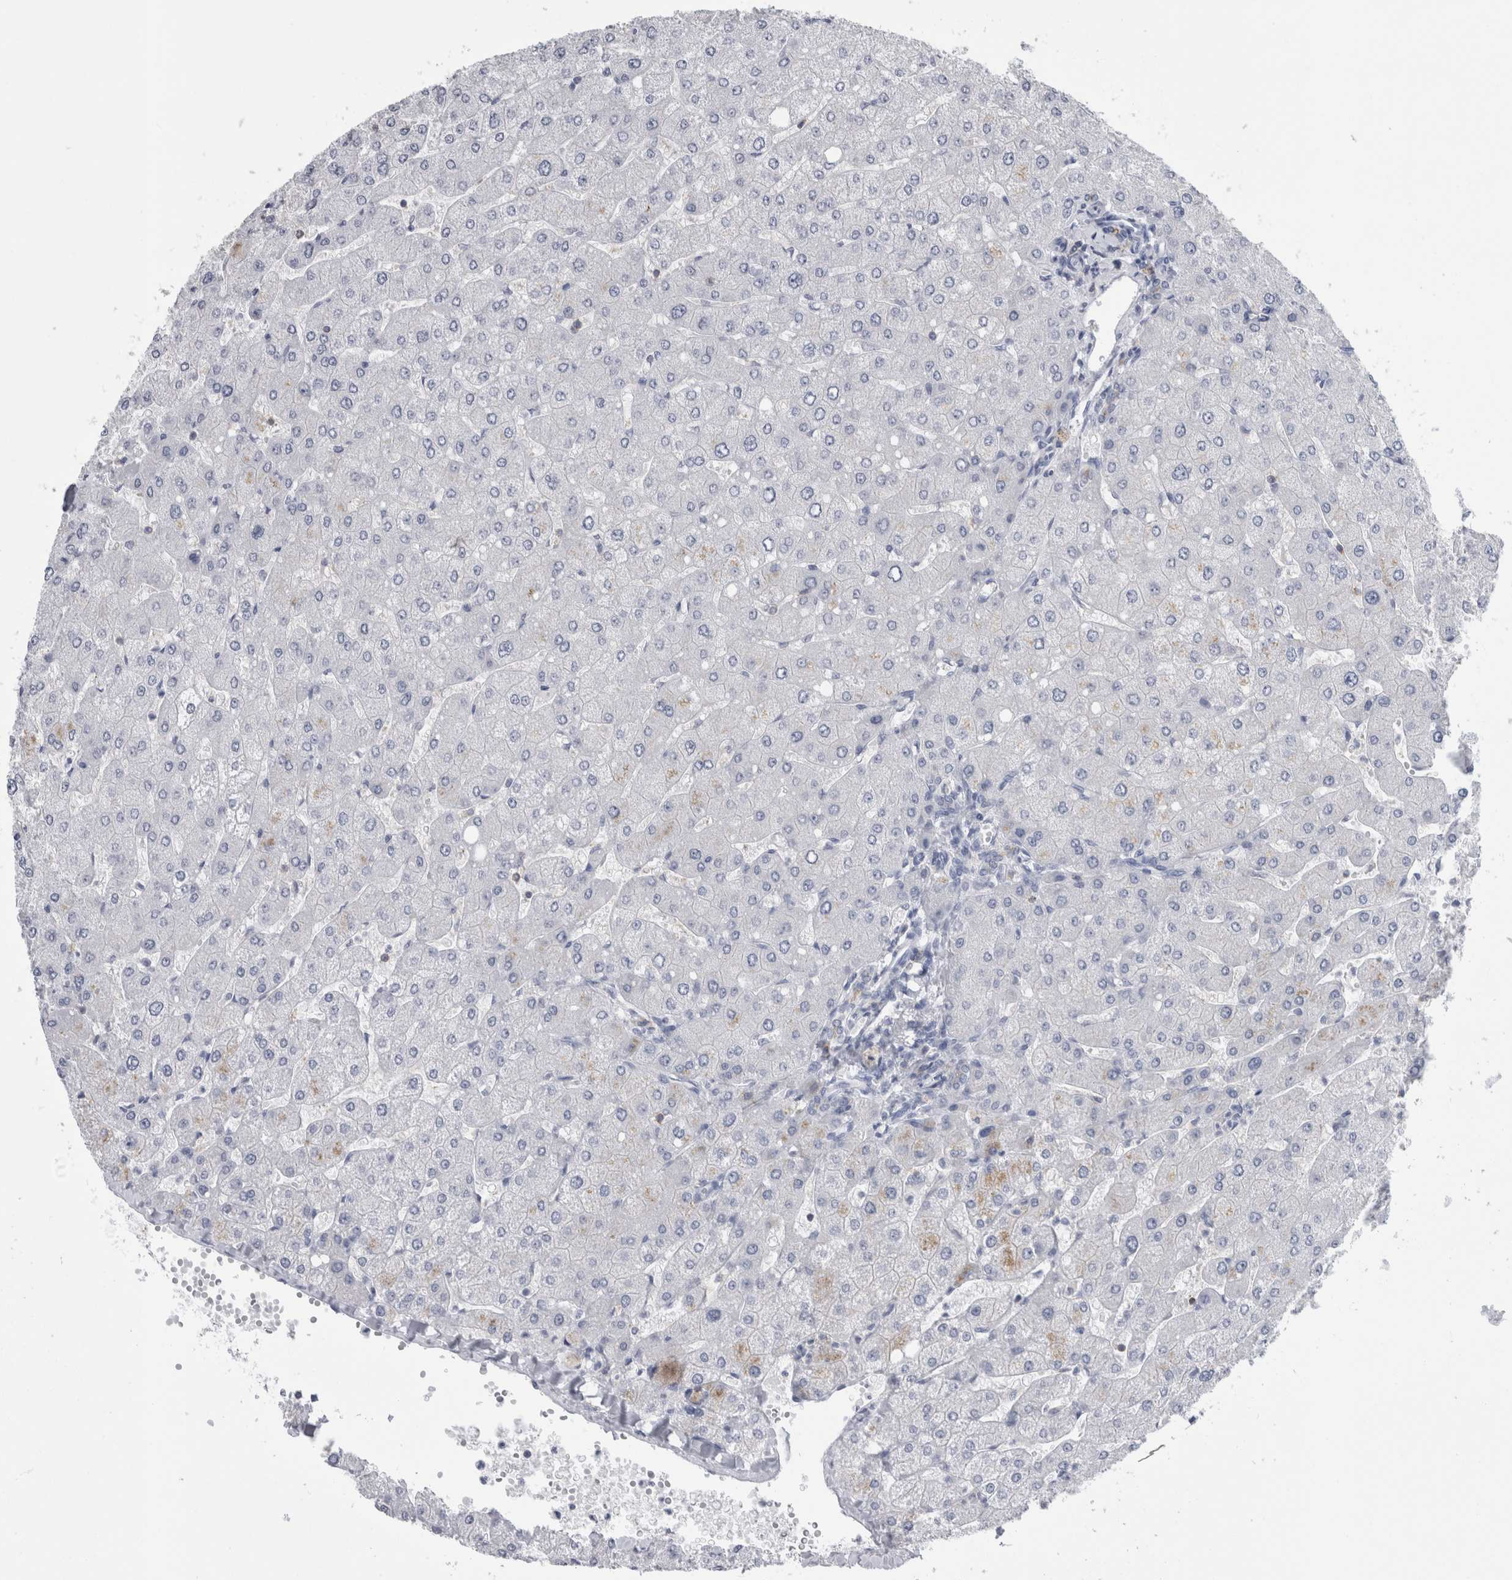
{"staining": {"intensity": "weak", "quantity": "<25%", "location": "cytoplasmic/membranous"}, "tissue": "liver", "cell_type": "Cholangiocytes", "image_type": "normal", "snomed": [{"axis": "morphology", "description": "Normal tissue, NOS"}, {"axis": "topography", "description": "Liver"}], "caption": "Immunohistochemistry (IHC) photomicrograph of benign human liver stained for a protein (brown), which displays no staining in cholangiocytes. (DAB (3,3'-diaminobenzidine) immunohistochemistry with hematoxylin counter stain).", "gene": "ANKFY1", "patient": {"sex": "male", "age": 55}}